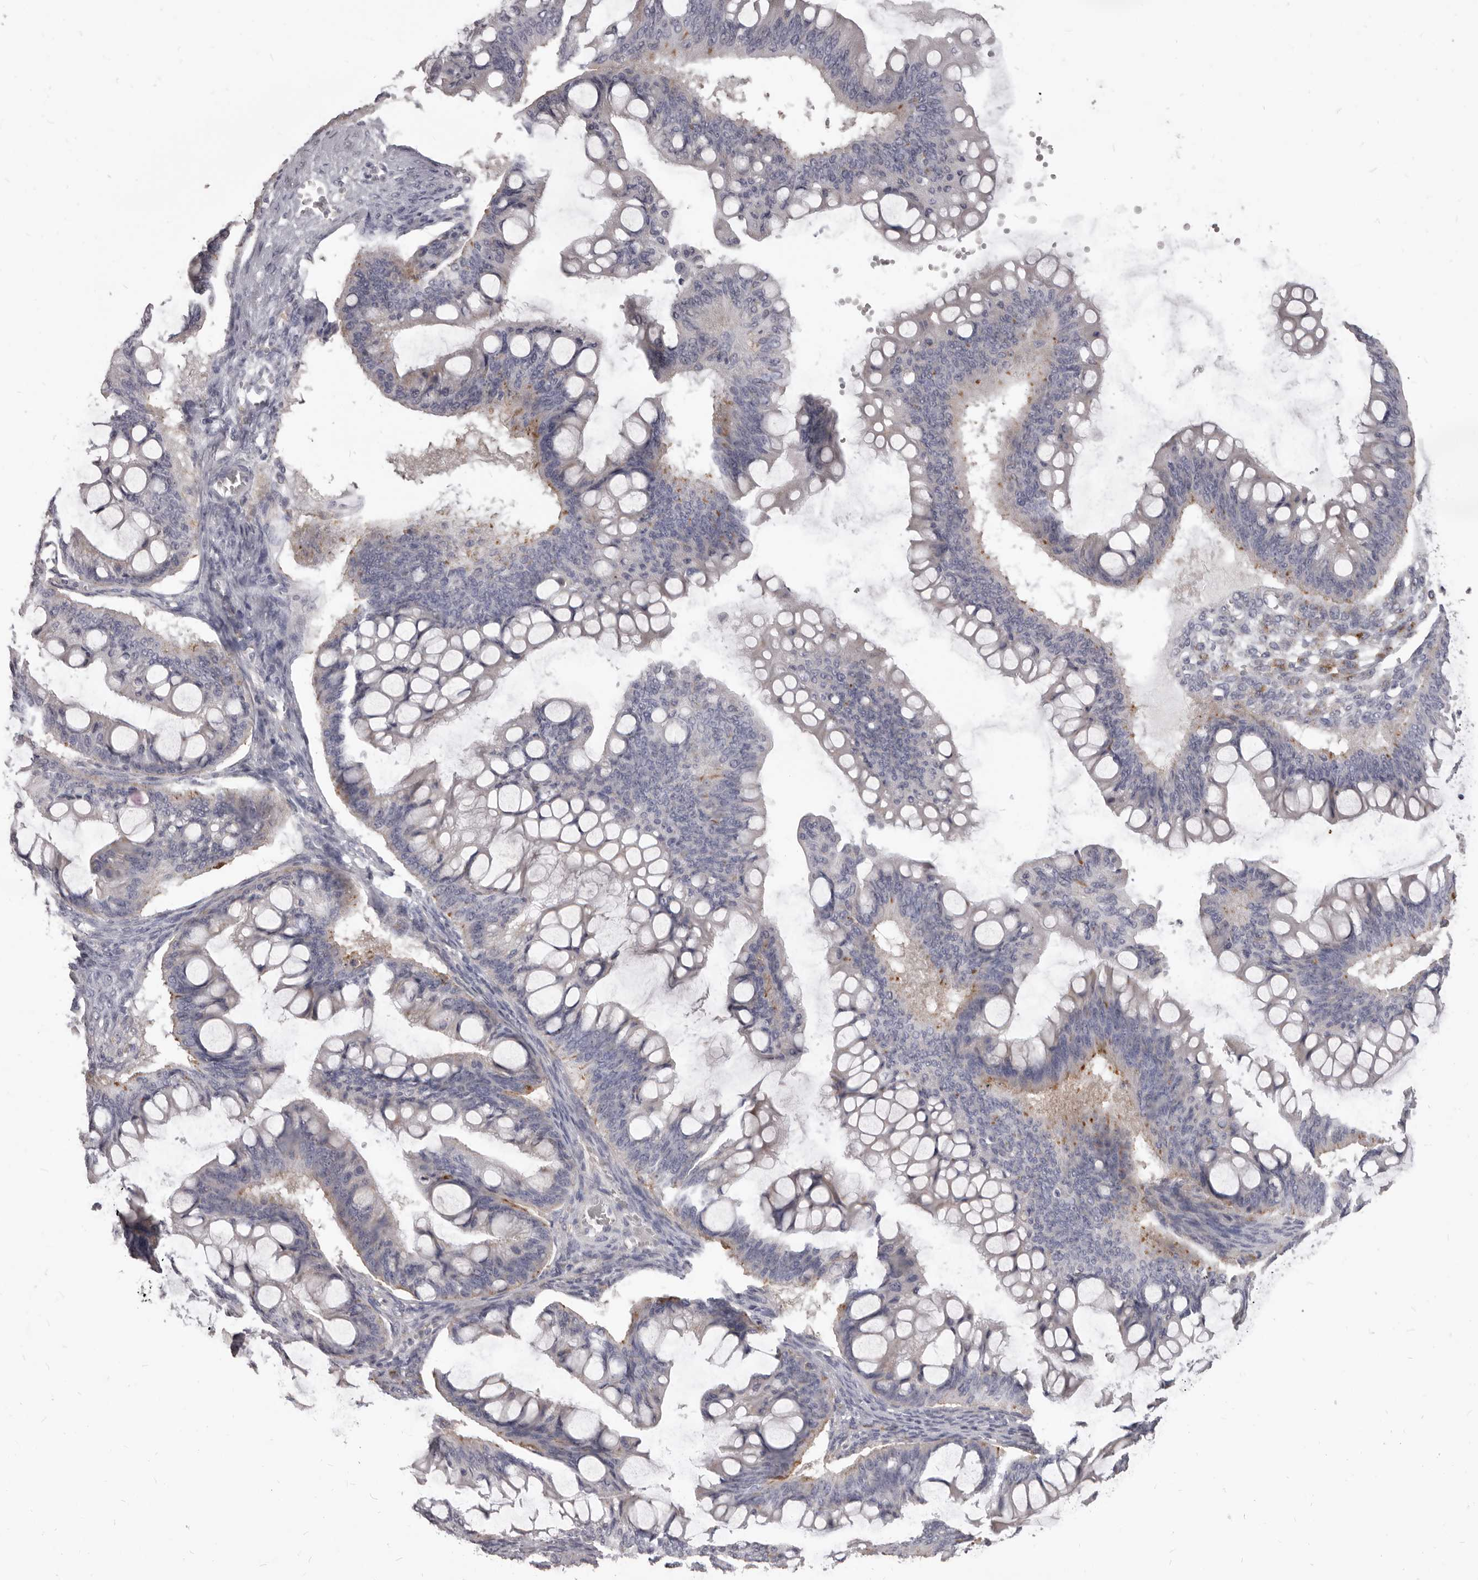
{"staining": {"intensity": "weak", "quantity": "<25%", "location": "cytoplasmic/membranous"}, "tissue": "ovarian cancer", "cell_type": "Tumor cells", "image_type": "cancer", "snomed": [{"axis": "morphology", "description": "Cystadenocarcinoma, mucinous, NOS"}, {"axis": "topography", "description": "Ovary"}], "caption": "This is an immunohistochemistry (IHC) micrograph of ovarian cancer (mucinous cystadenocarcinoma). There is no positivity in tumor cells.", "gene": "PI4K2A", "patient": {"sex": "female", "age": 73}}